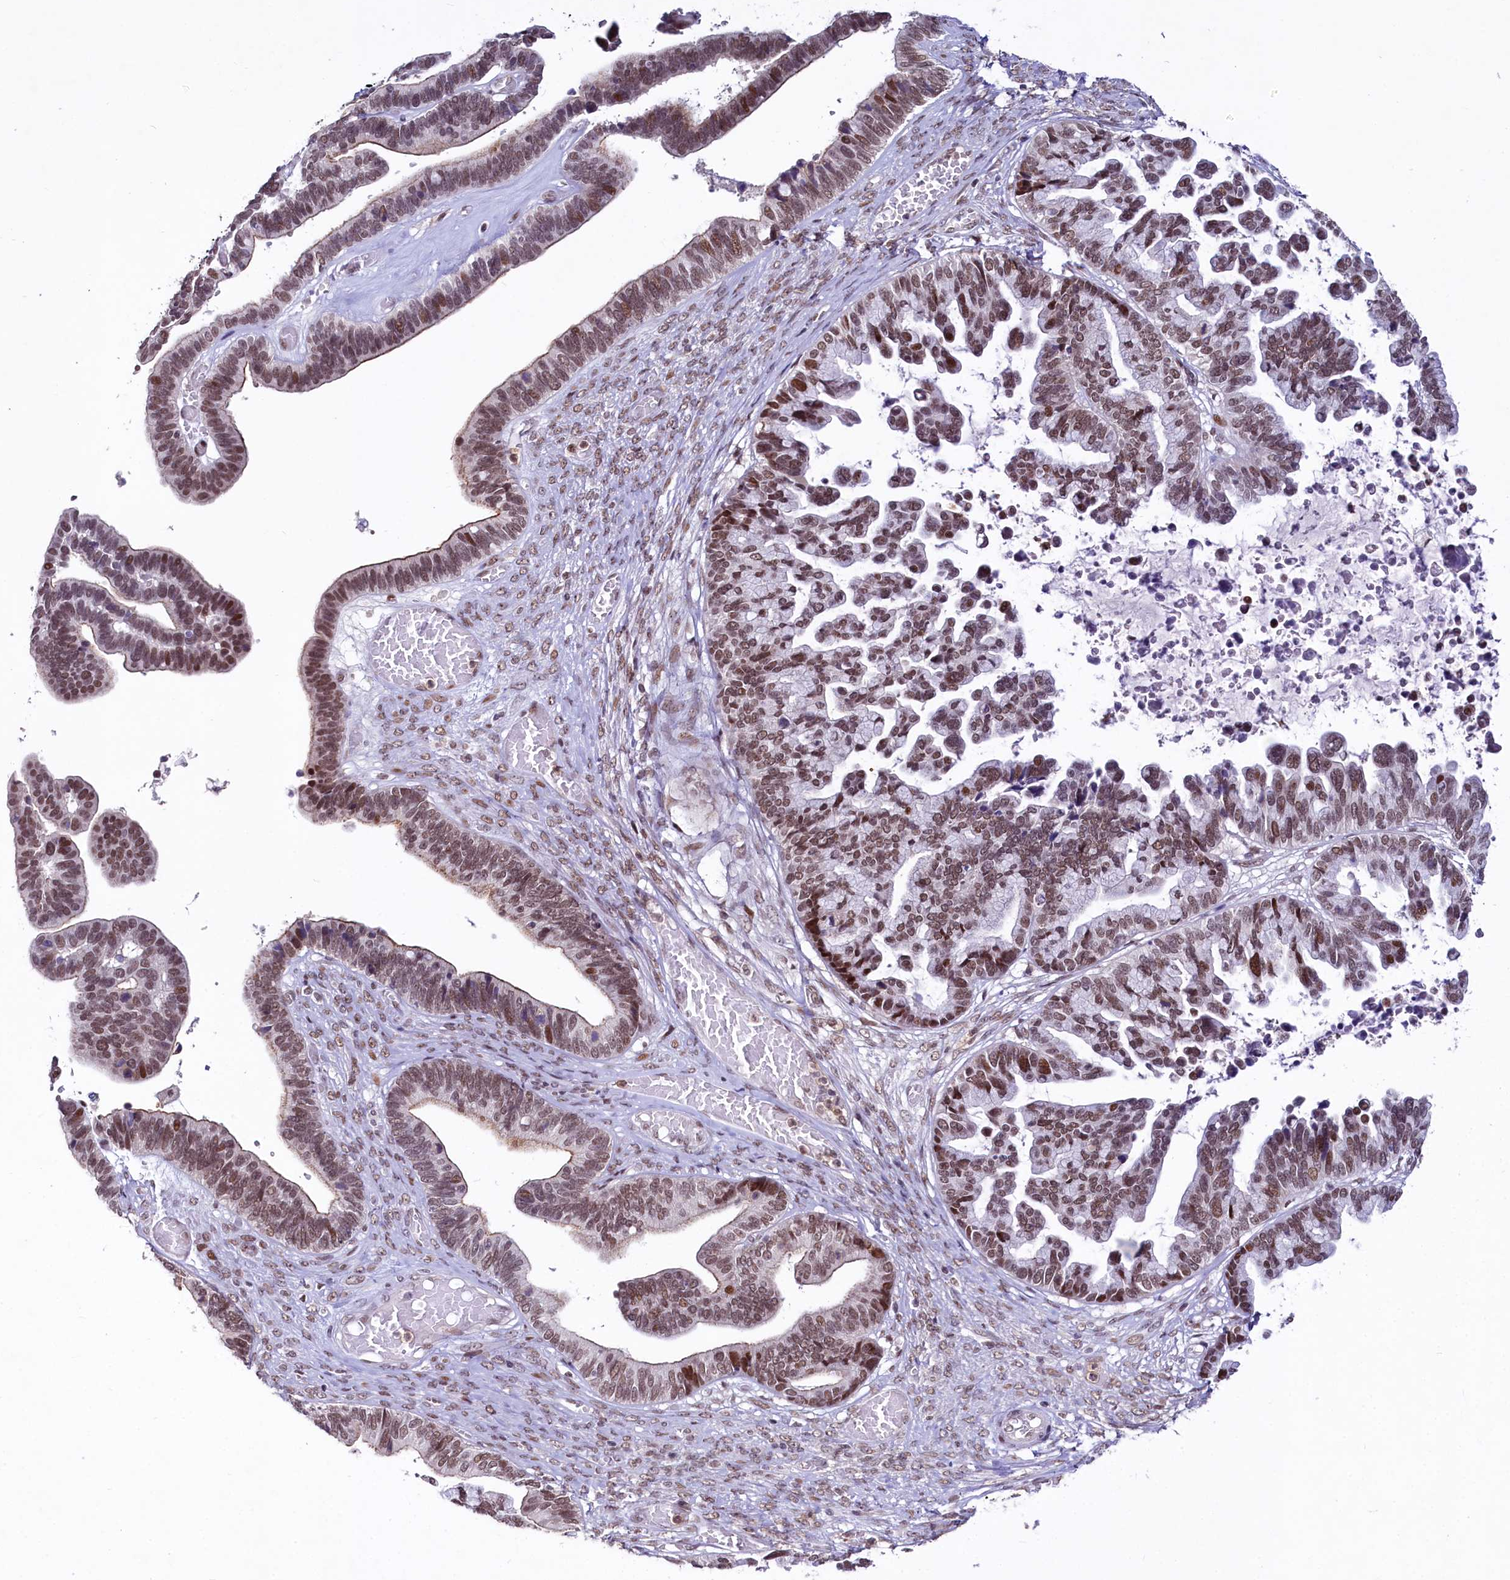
{"staining": {"intensity": "moderate", "quantity": ">75%", "location": "cytoplasmic/membranous,nuclear"}, "tissue": "ovarian cancer", "cell_type": "Tumor cells", "image_type": "cancer", "snomed": [{"axis": "morphology", "description": "Cystadenocarcinoma, serous, NOS"}, {"axis": "topography", "description": "Ovary"}], "caption": "A photomicrograph of ovarian cancer (serous cystadenocarcinoma) stained for a protein exhibits moderate cytoplasmic/membranous and nuclear brown staining in tumor cells.", "gene": "SCAF11", "patient": {"sex": "female", "age": 56}}